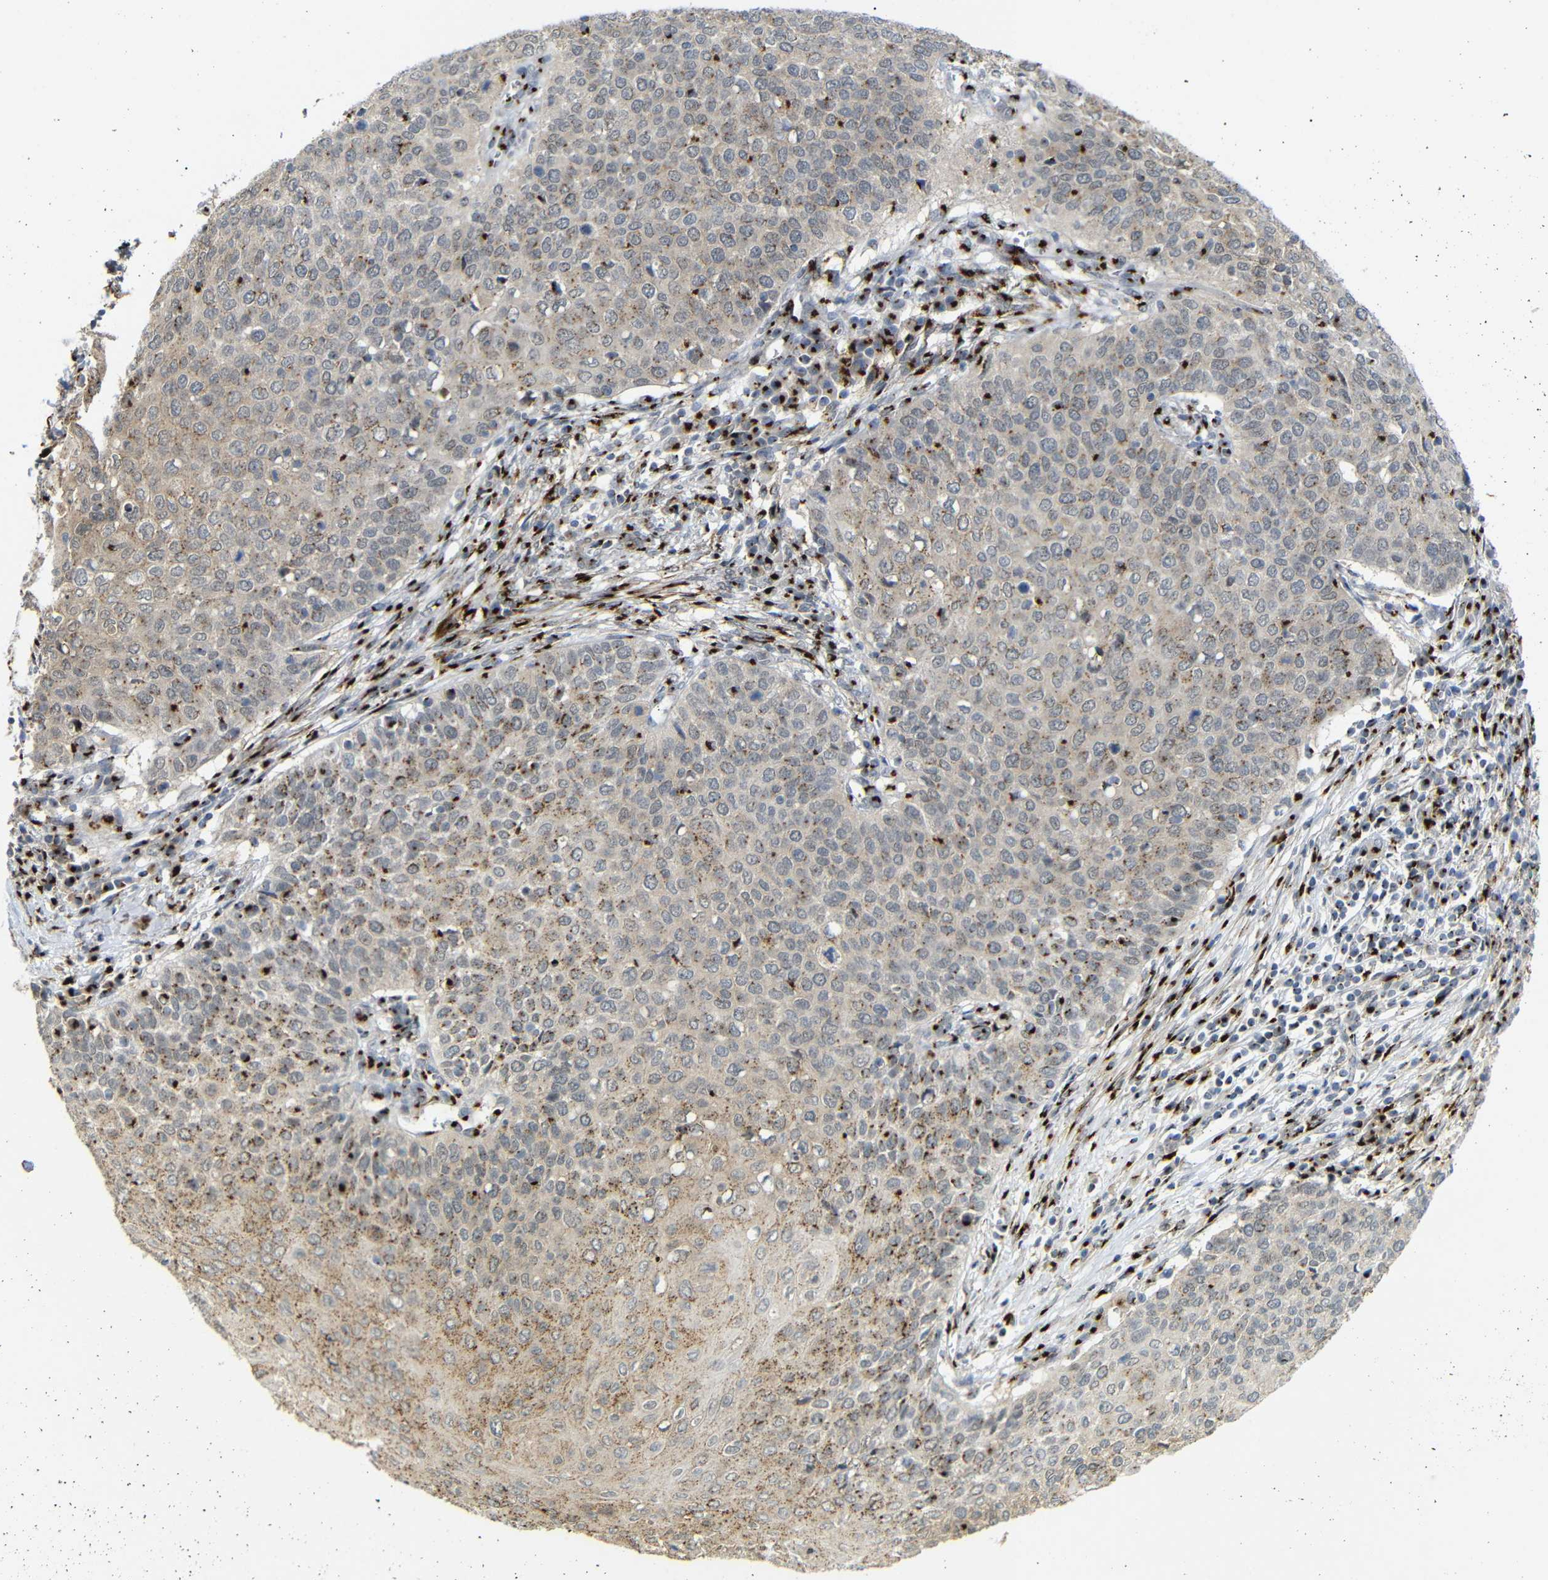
{"staining": {"intensity": "moderate", "quantity": "25%-75%", "location": "cytoplasmic/membranous"}, "tissue": "cervical cancer", "cell_type": "Tumor cells", "image_type": "cancer", "snomed": [{"axis": "morphology", "description": "Squamous cell carcinoma, NOS"}, {"axis": "topography", "description": "Cervix"}], "caption": "Cervical cancer (squamous cell carcinoma) stained for a protein demonstrates moderate cytoplasmic/membranous positivity in tumor cells. (Stains: DAB in brown, nuclei in blue, Microscopy: brightfield microscopy at high magnification).", "gene": "TGOLN2", "patient": {"sex": "female", "age": 39}}